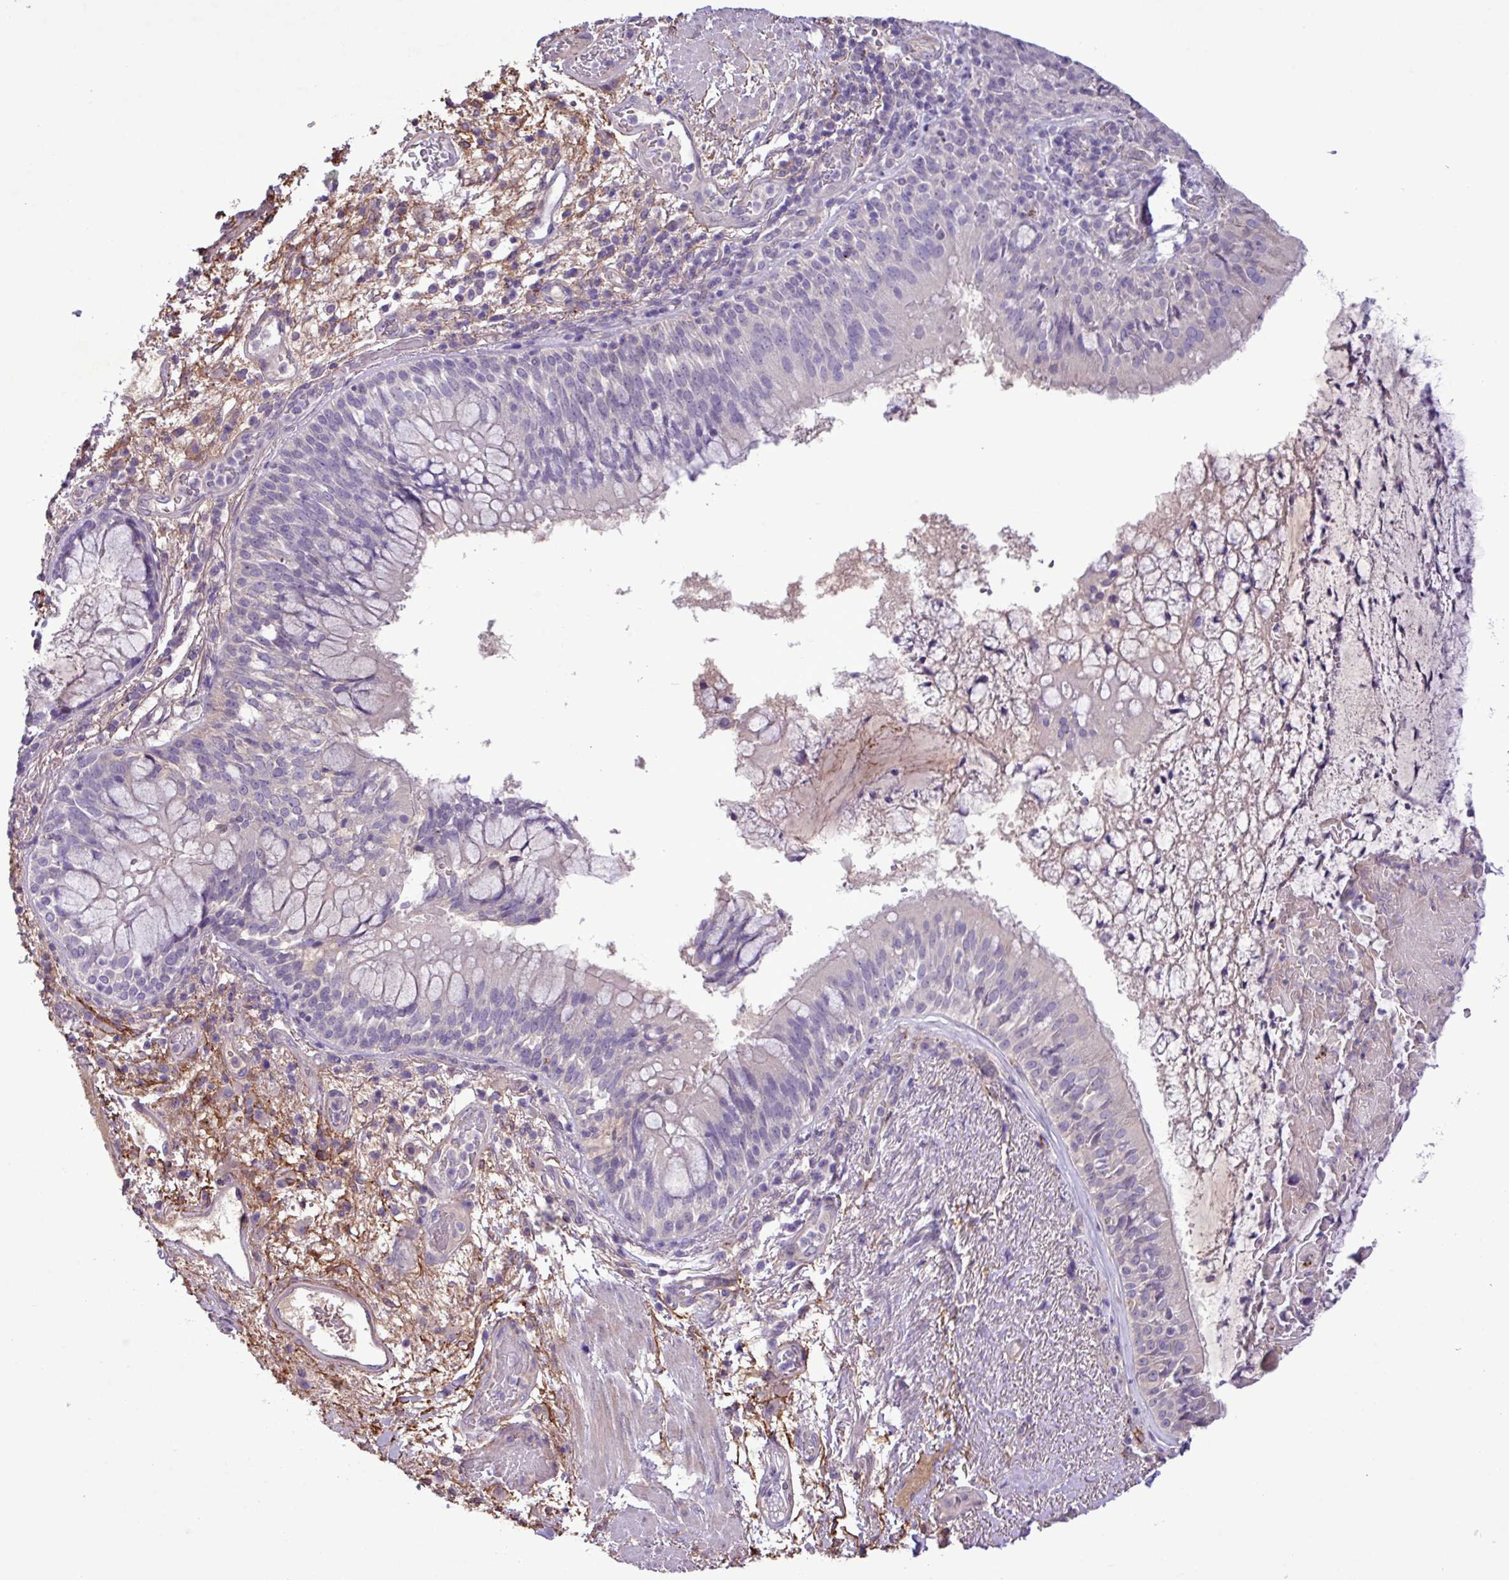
{"staining": {"intensity": "negative", "quantity": "none", "location": "none"}, "tissue": "bronchus", "cell_type": "Respiratory epithelial cells", "image_type": "normal", "snomed": [{"axis": "morphology", "description": "Normal tissue, NOS"}, {"axis": "topography", "description": "Cartilage tissue"}, {"axis": "topography", "description": "Bronchus"}], "caption": "Immunohistochemistry micrograph of normal bronchus: bronchus stained with DAB (3,3'-diaminobenzidine) shows no significant protein staining in respiratory epithelial cells.", "gene": "CD248", "patient": {"sex": "male", "age": 63}}